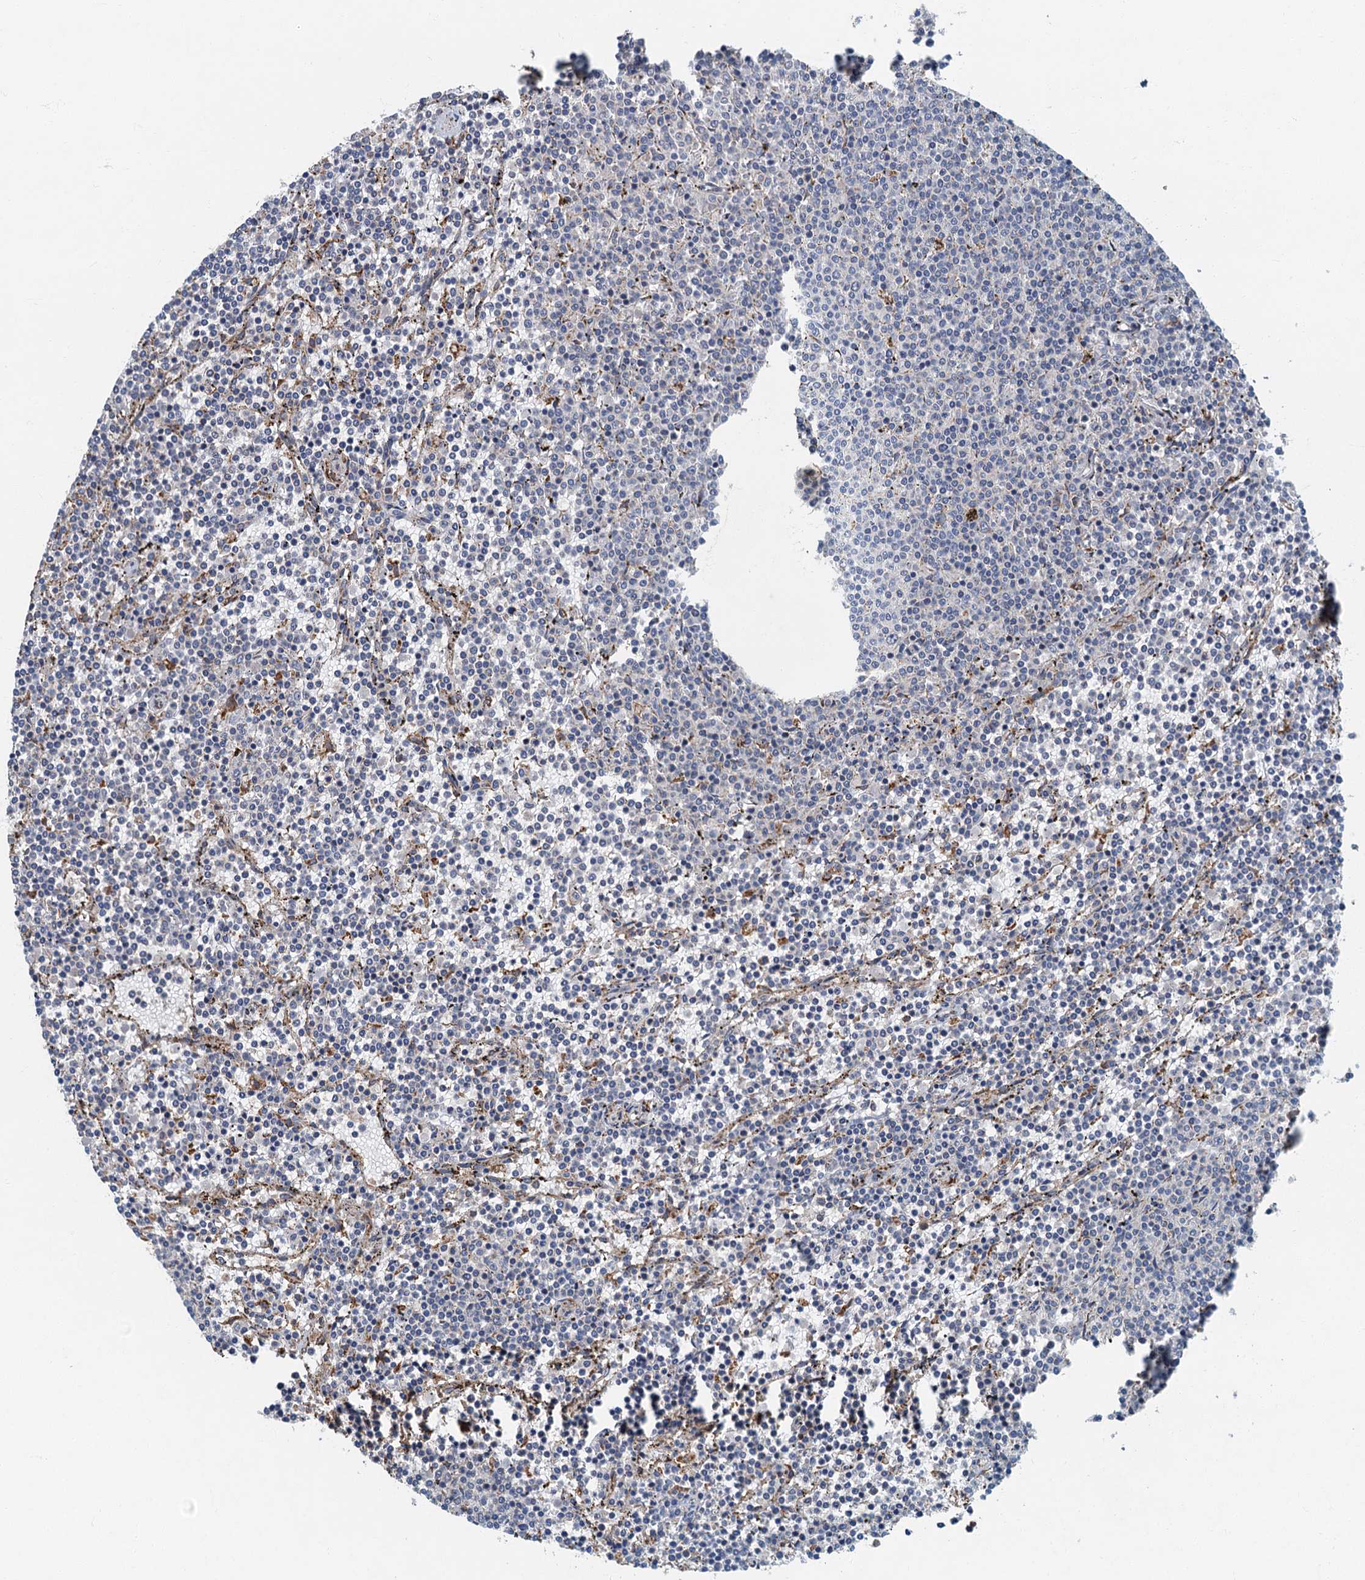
{"staining": {"intensity": "negative", "quantity": "none", "location": "none"}, "tissue": "lymphoma", "cell_type": "Tumor cells", "image_type": "cancer", "snomed": [{"axis": "morphology", "description": "Malignant lymphoma, non-Hodgkin's type, Low grade"}, {"axis": "topography", "description": "Spleen"}], "caption": "The micrograph exhibits no staining of tumor cells in lymphoma.", "gene": "SPDYC", "patient": {"sex": "female", "age": 50}}